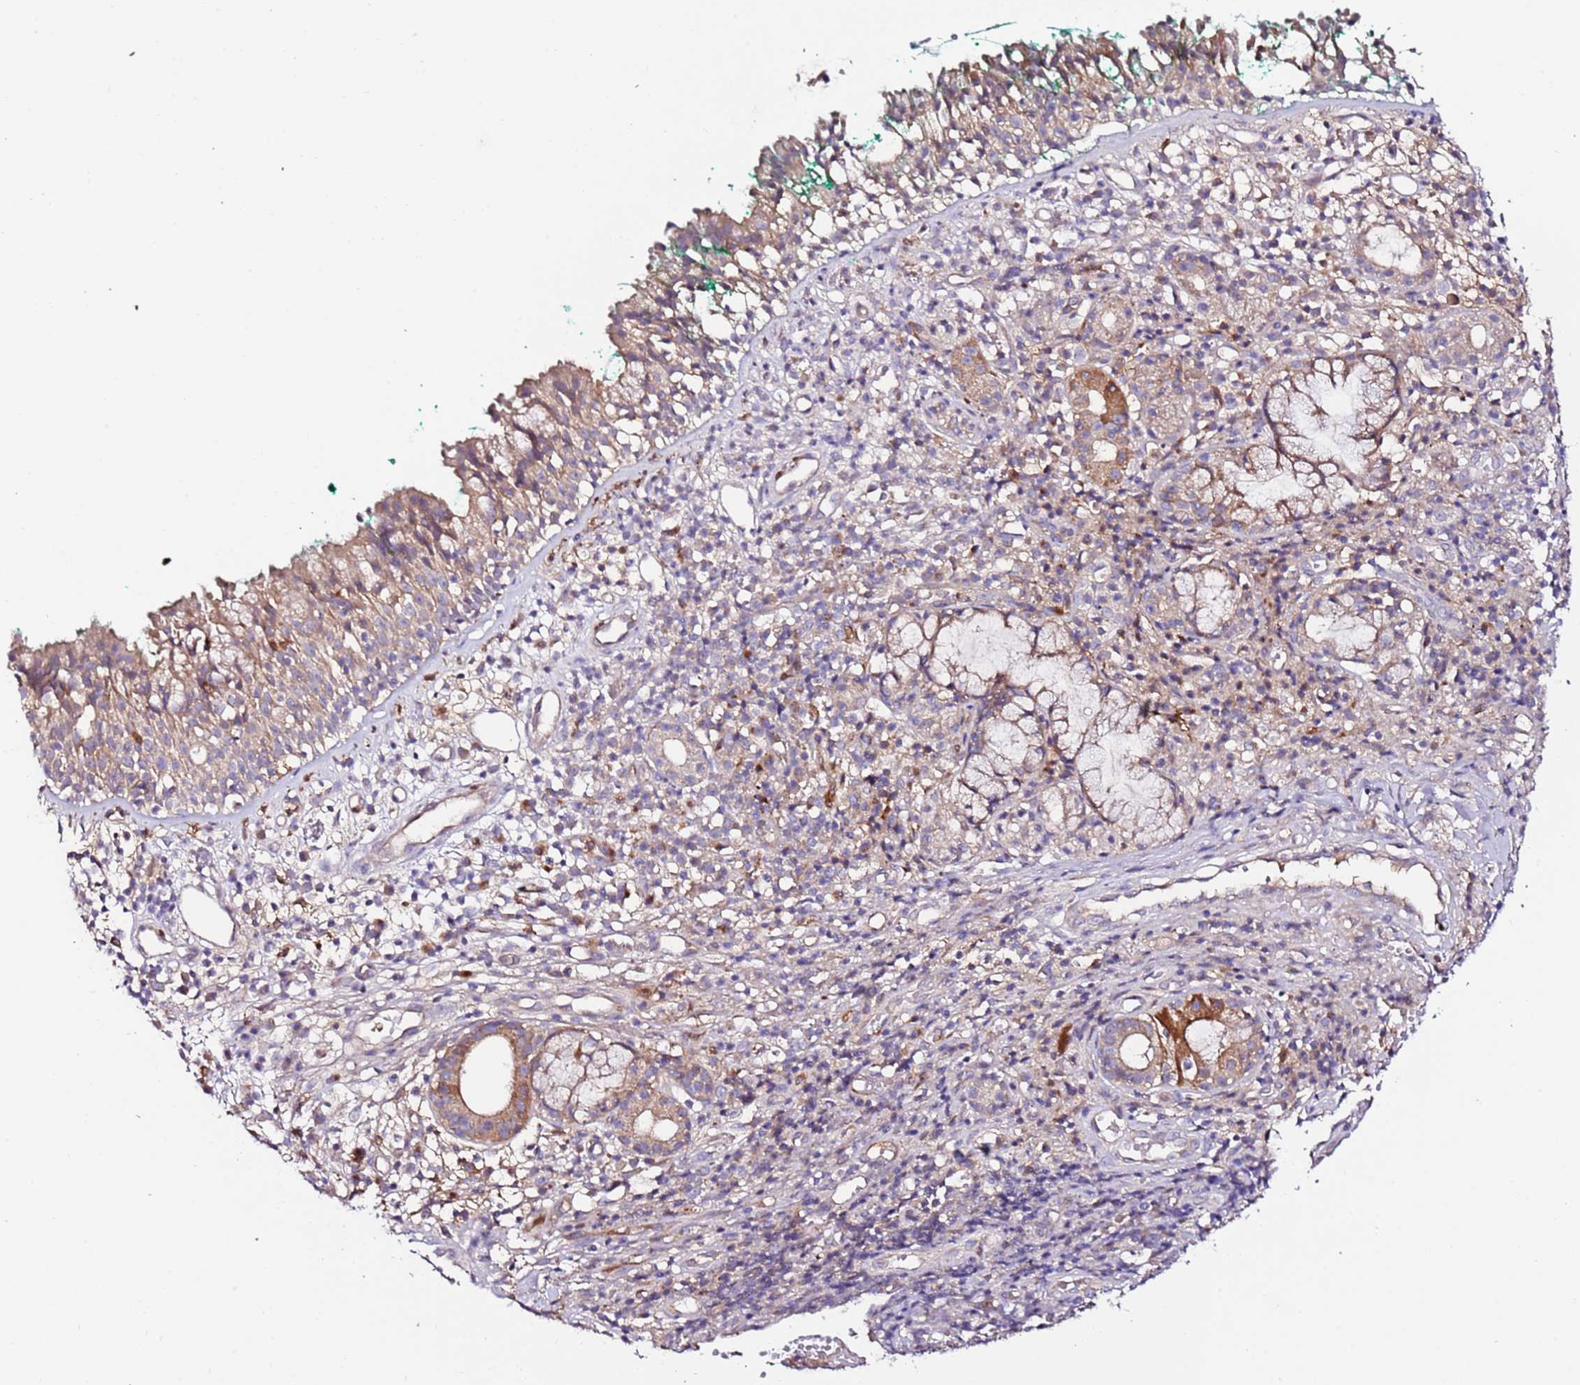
{"staining": {"intensity": "negative", "quantity": "none", "location": "none"}, "tissue": "adipose tissue", "cell_type": "Adipocytes", "image_type": "normal", "snomed": [{"axis": "morphology", "description": "Normal tissue, NOS"}, {"axis": "morphology", "description": "Basal cell carcinoma"}, {"axis": "topography", "description": "Cartilage tissue"}, {"axis": "topography", "description": "Nasopharynx"}, {"axis": "topography", "description": "Oral tissue"}], "caption": "Immunohistochemistry (IHC) image of normal human adipose tissue stained for a protein (brown), which reveals no expression in adipocytes.", "gene": "FLVCR1", "patient": {"sex": "female", "age": 77}}